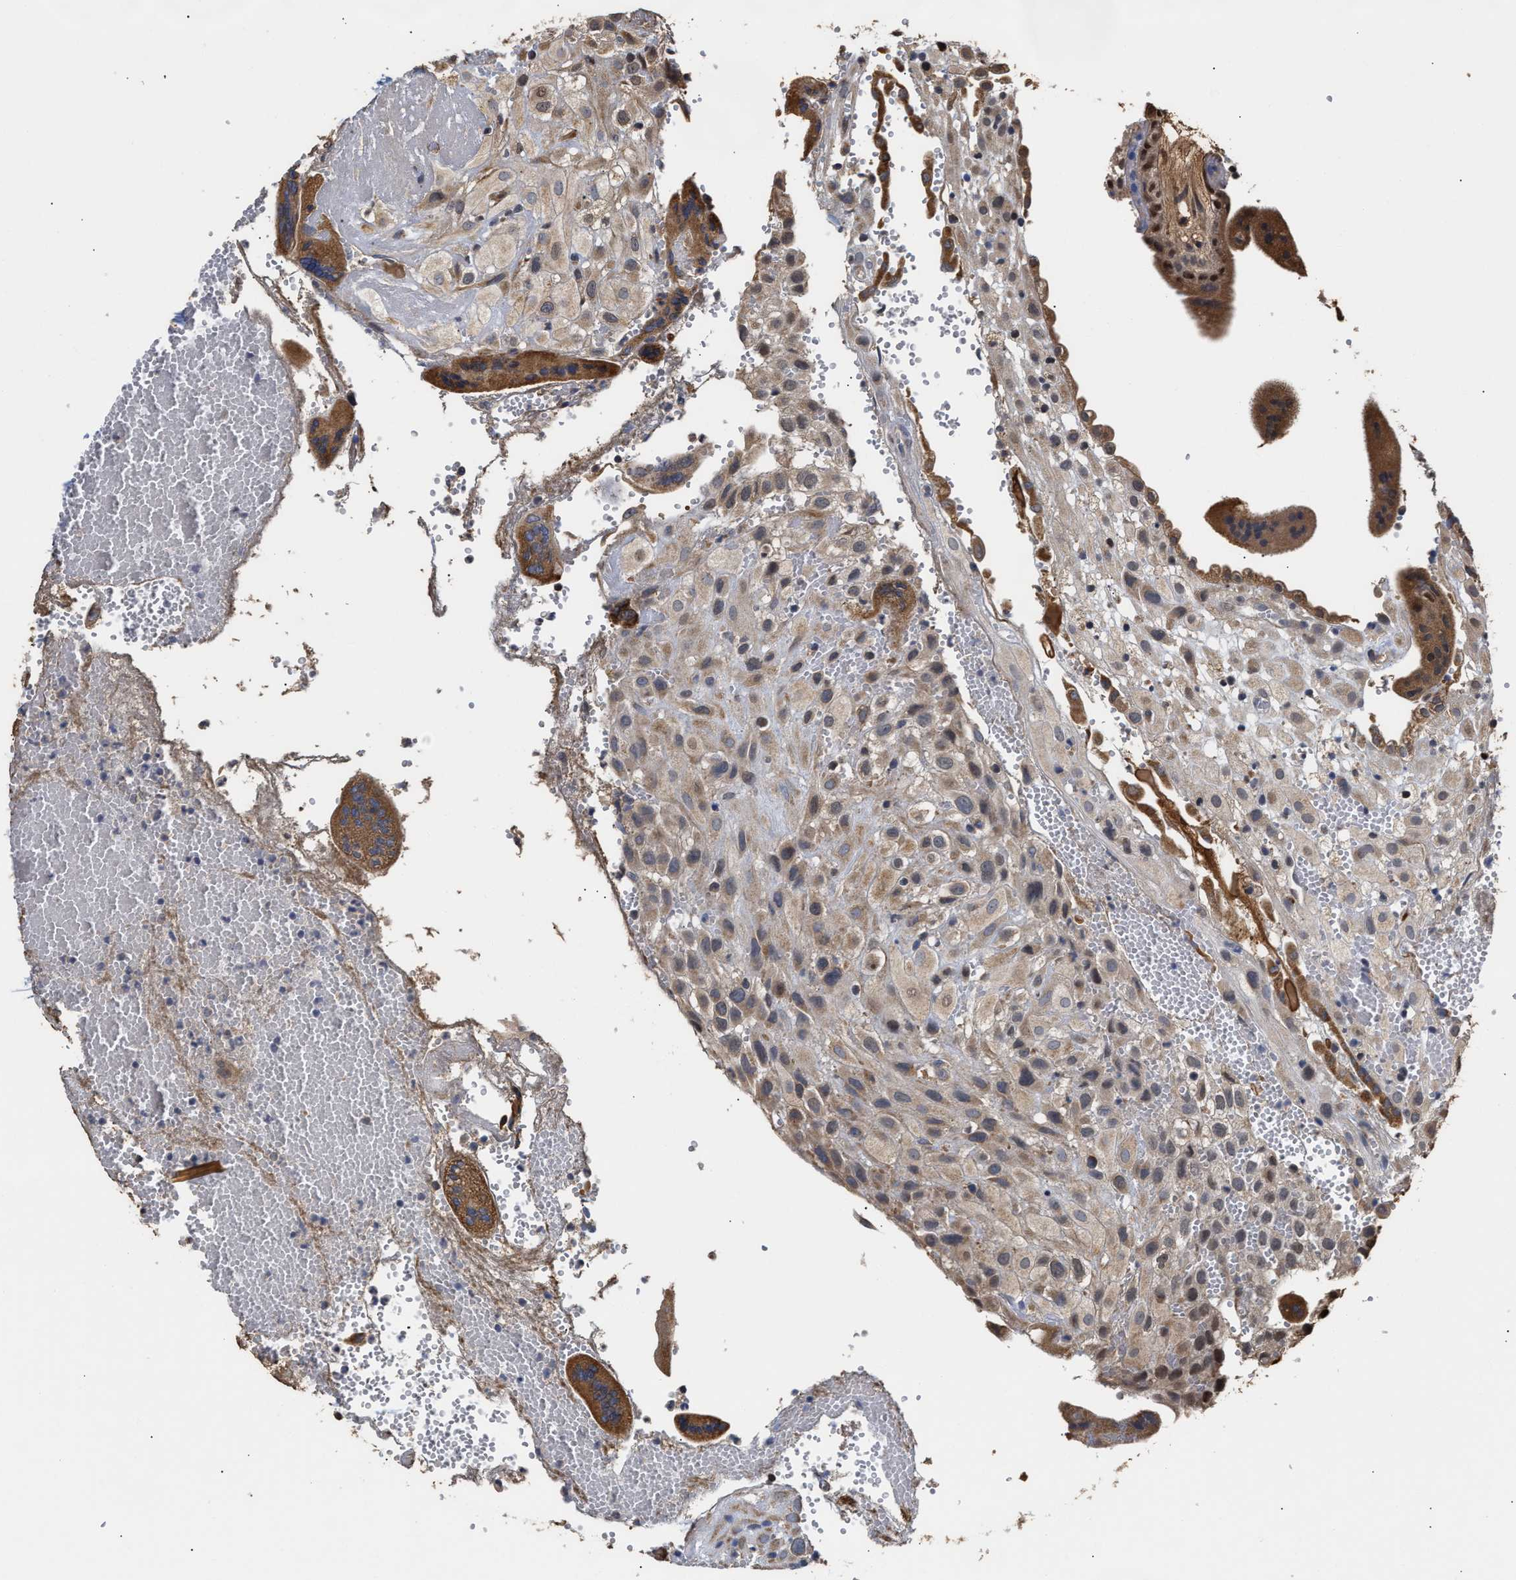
{"staining": {"intensity": "weak", "quantity": ">75%", "location": "cytoplasmic/membranous"}, "tissue": "placenta", "cell_type": "Decidual cells", "image_type": "normal", "snomed": [{"axis": "morphology", "description": "Normal tissue, NOS"}, {"axis": "topography", "description": "Placenta"}], "caption": "Immunohistochemistry (IHC) of normal placenta exhibits low levels of weak cytoplasmic/membranous expression in approximately >75% of decidual cells.", "gene": "GOSR1", "patient": {"sex": "female", "age": 18}}